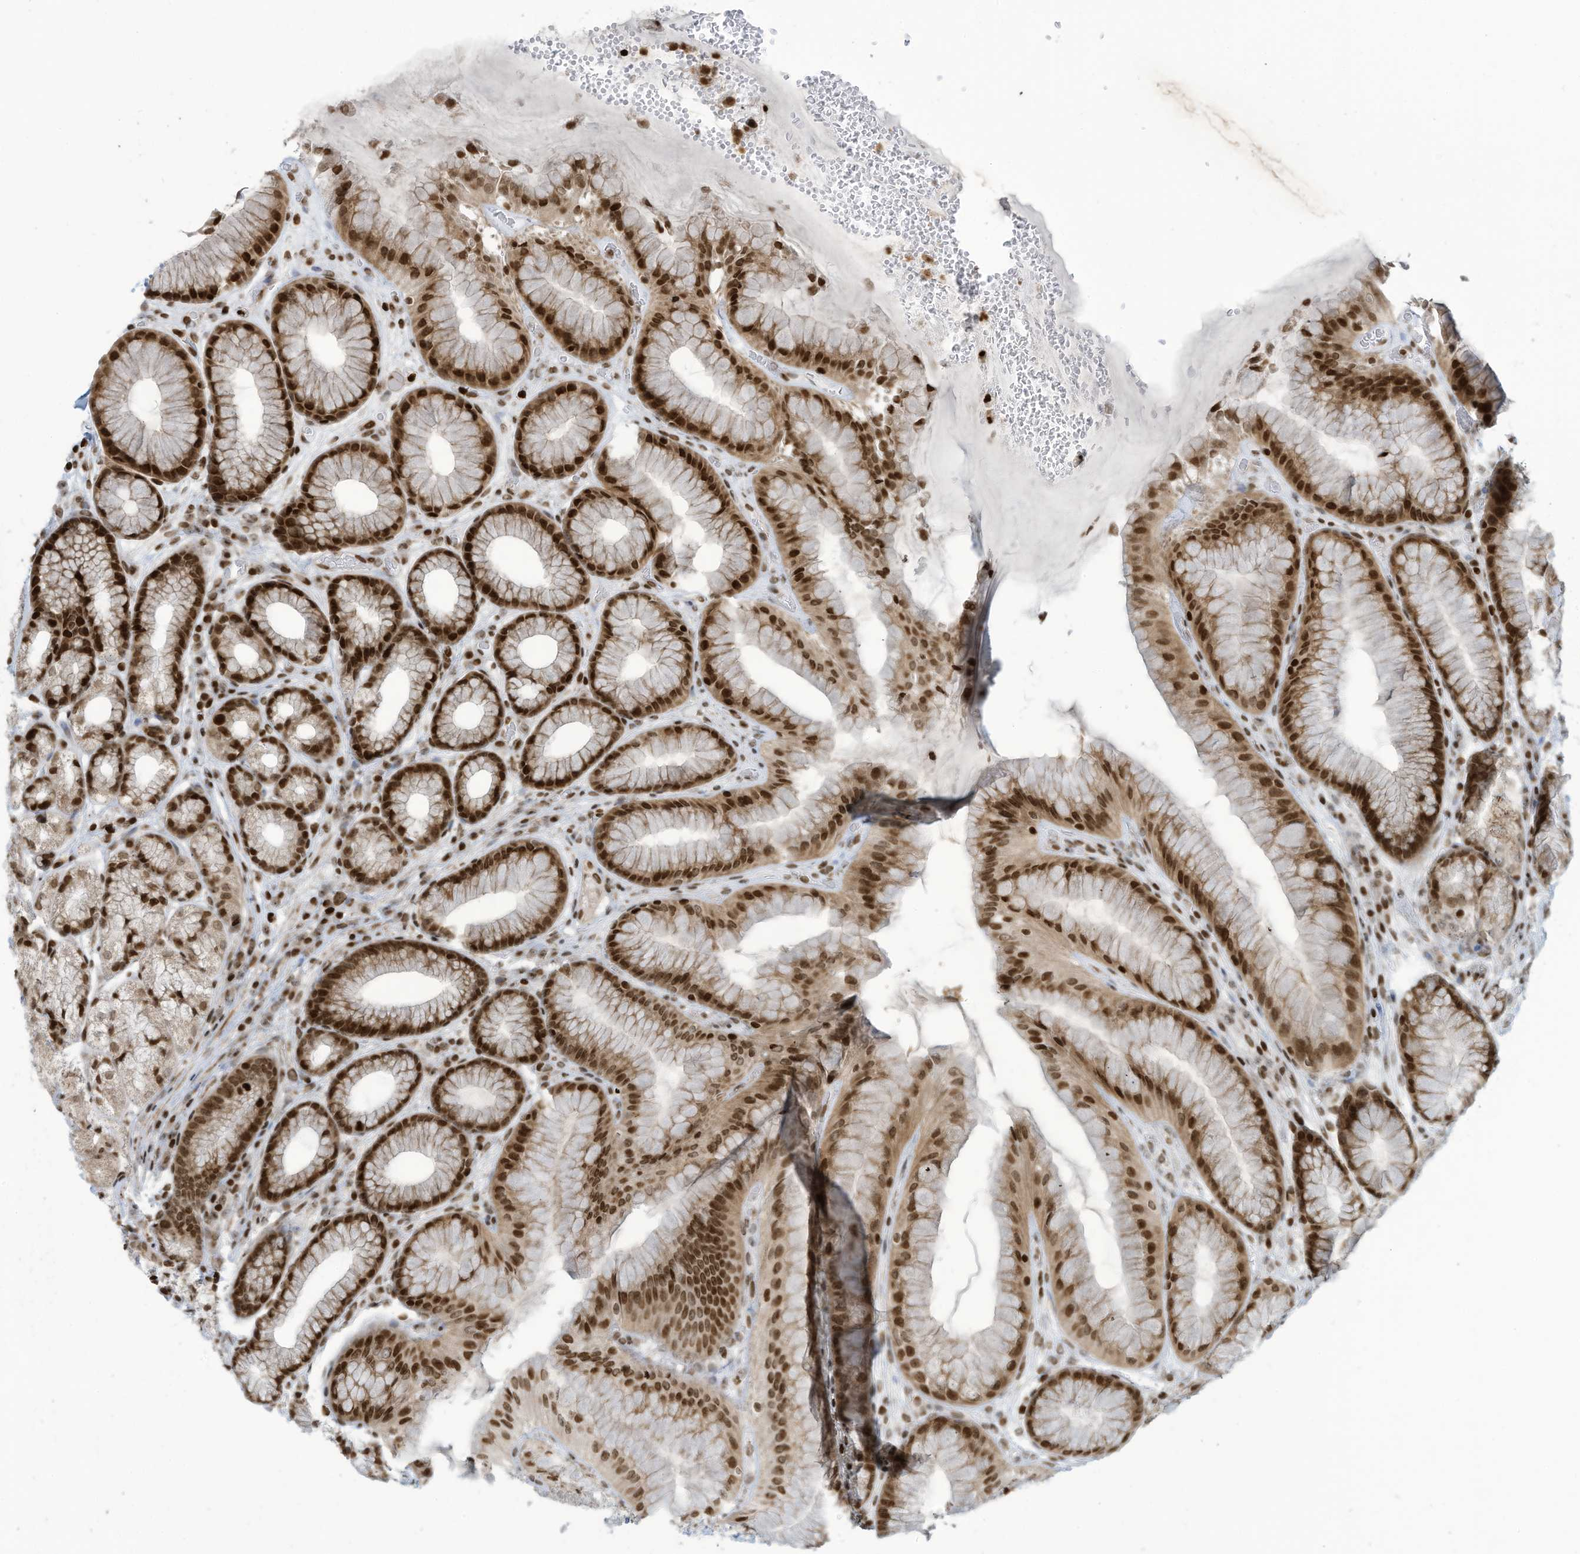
{"staining": {"intensity": "strong", "quantity": ">75%", "location": "nuclear"}, "tissue": "stomach", "cell_type": "Glandular cells", "image_type": "normal", "snomed": [{"axis": "morphology", "description": "Normal tissue, NOS"}, {"axis": "topography", "description": "Stomach"}], "caption": "High-power microscopy captured an IHC histopathology image of normal stomach, revealing strong nuclear positivity in about >75% of glandular cells.", "gene": "ADI1", "patient": {"sex": "male", "age": 57}}